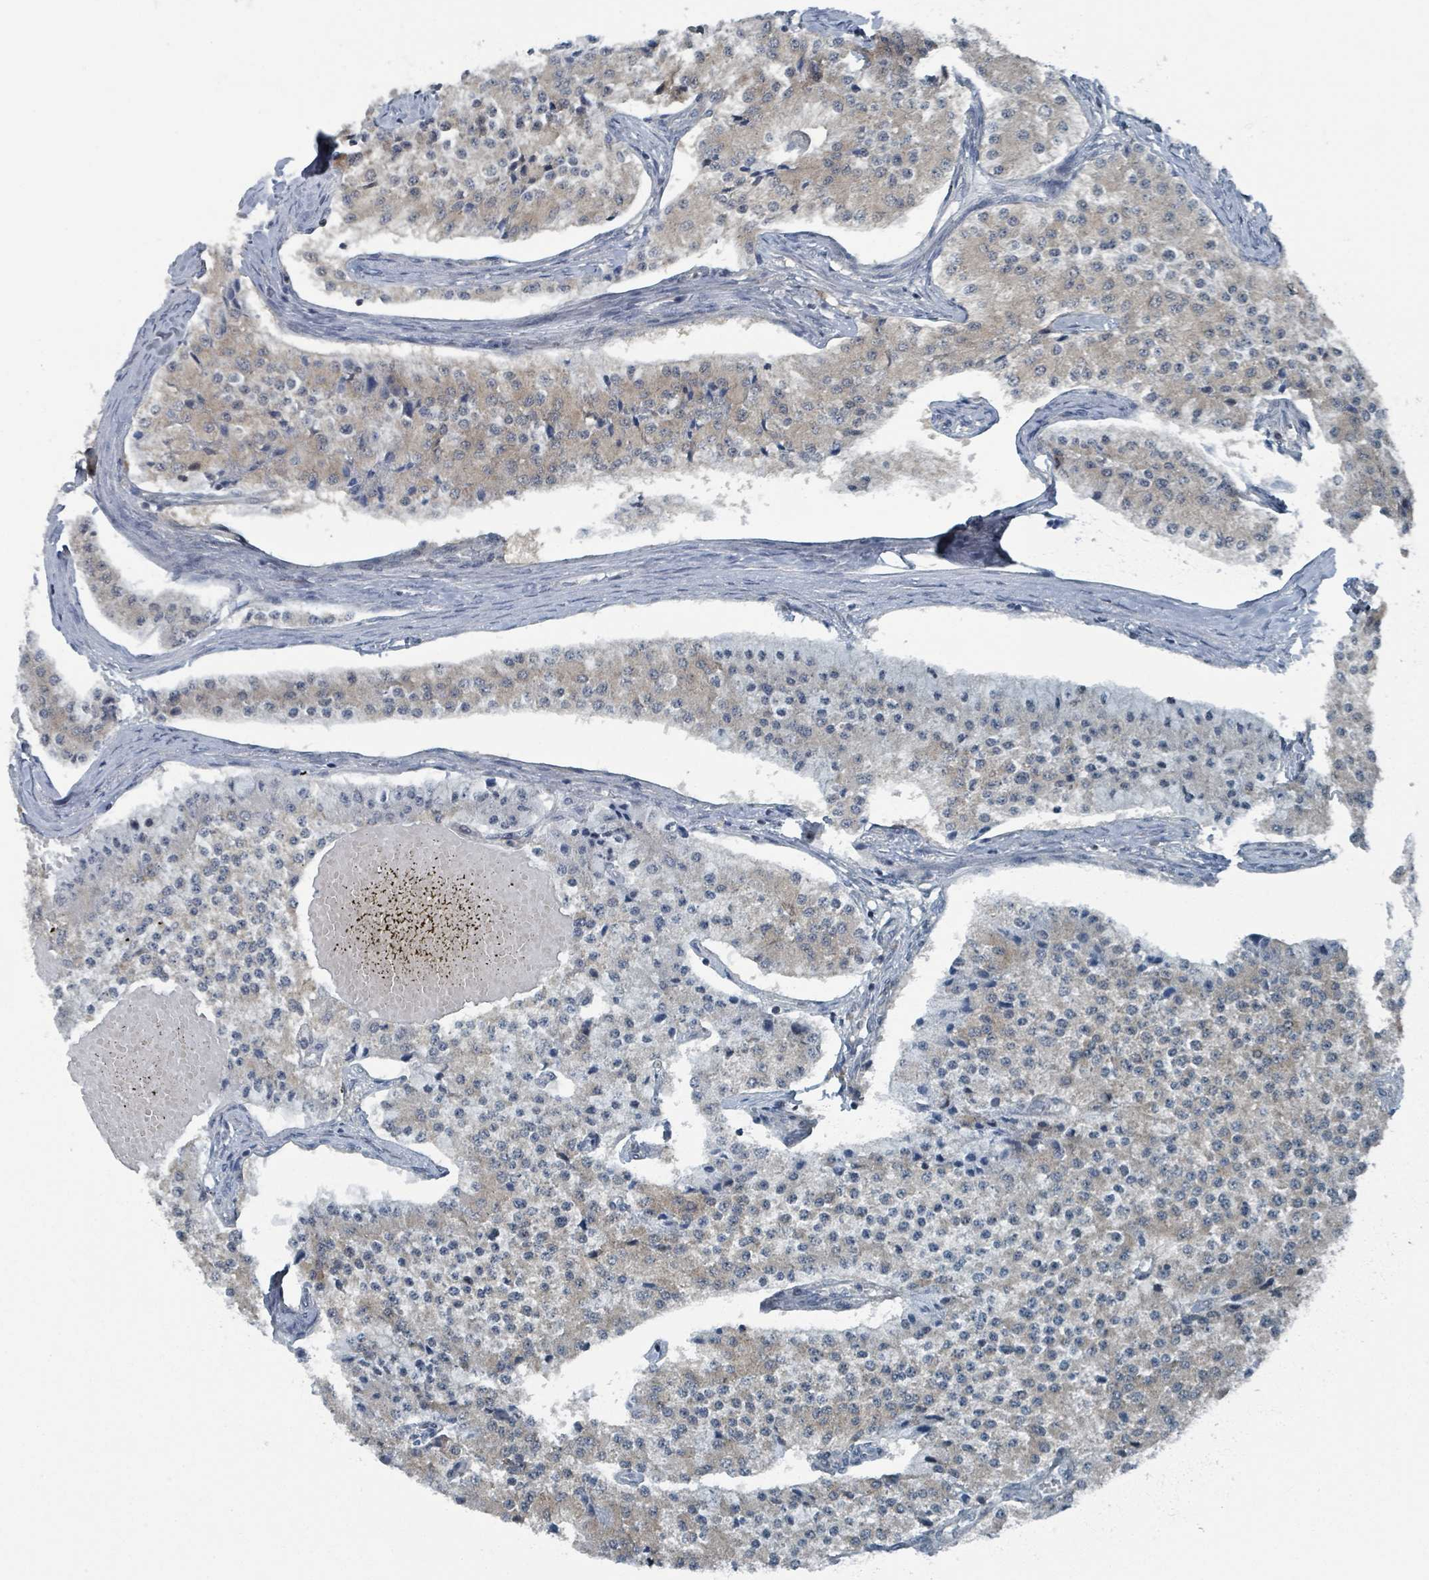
{"staining": {"intensity": "weak", "quantity": "<25%", "location": "cytoplasmic/membranous"}, "tissue": "carcinoid", "cell_type": "Tumor cells", "image_type": "cancer", "snomed": [{"axis": "morphology", "description": "Carcinoid, malignant, NOS"}, {"axis": "topography", "description": "Colon"}], "caption": "Immunohistochemical staining of human carcinoid displays no significant expression in tumor cells.", "gene": "GOLGA7", "patient": {"sex": "female", "age": 52}}